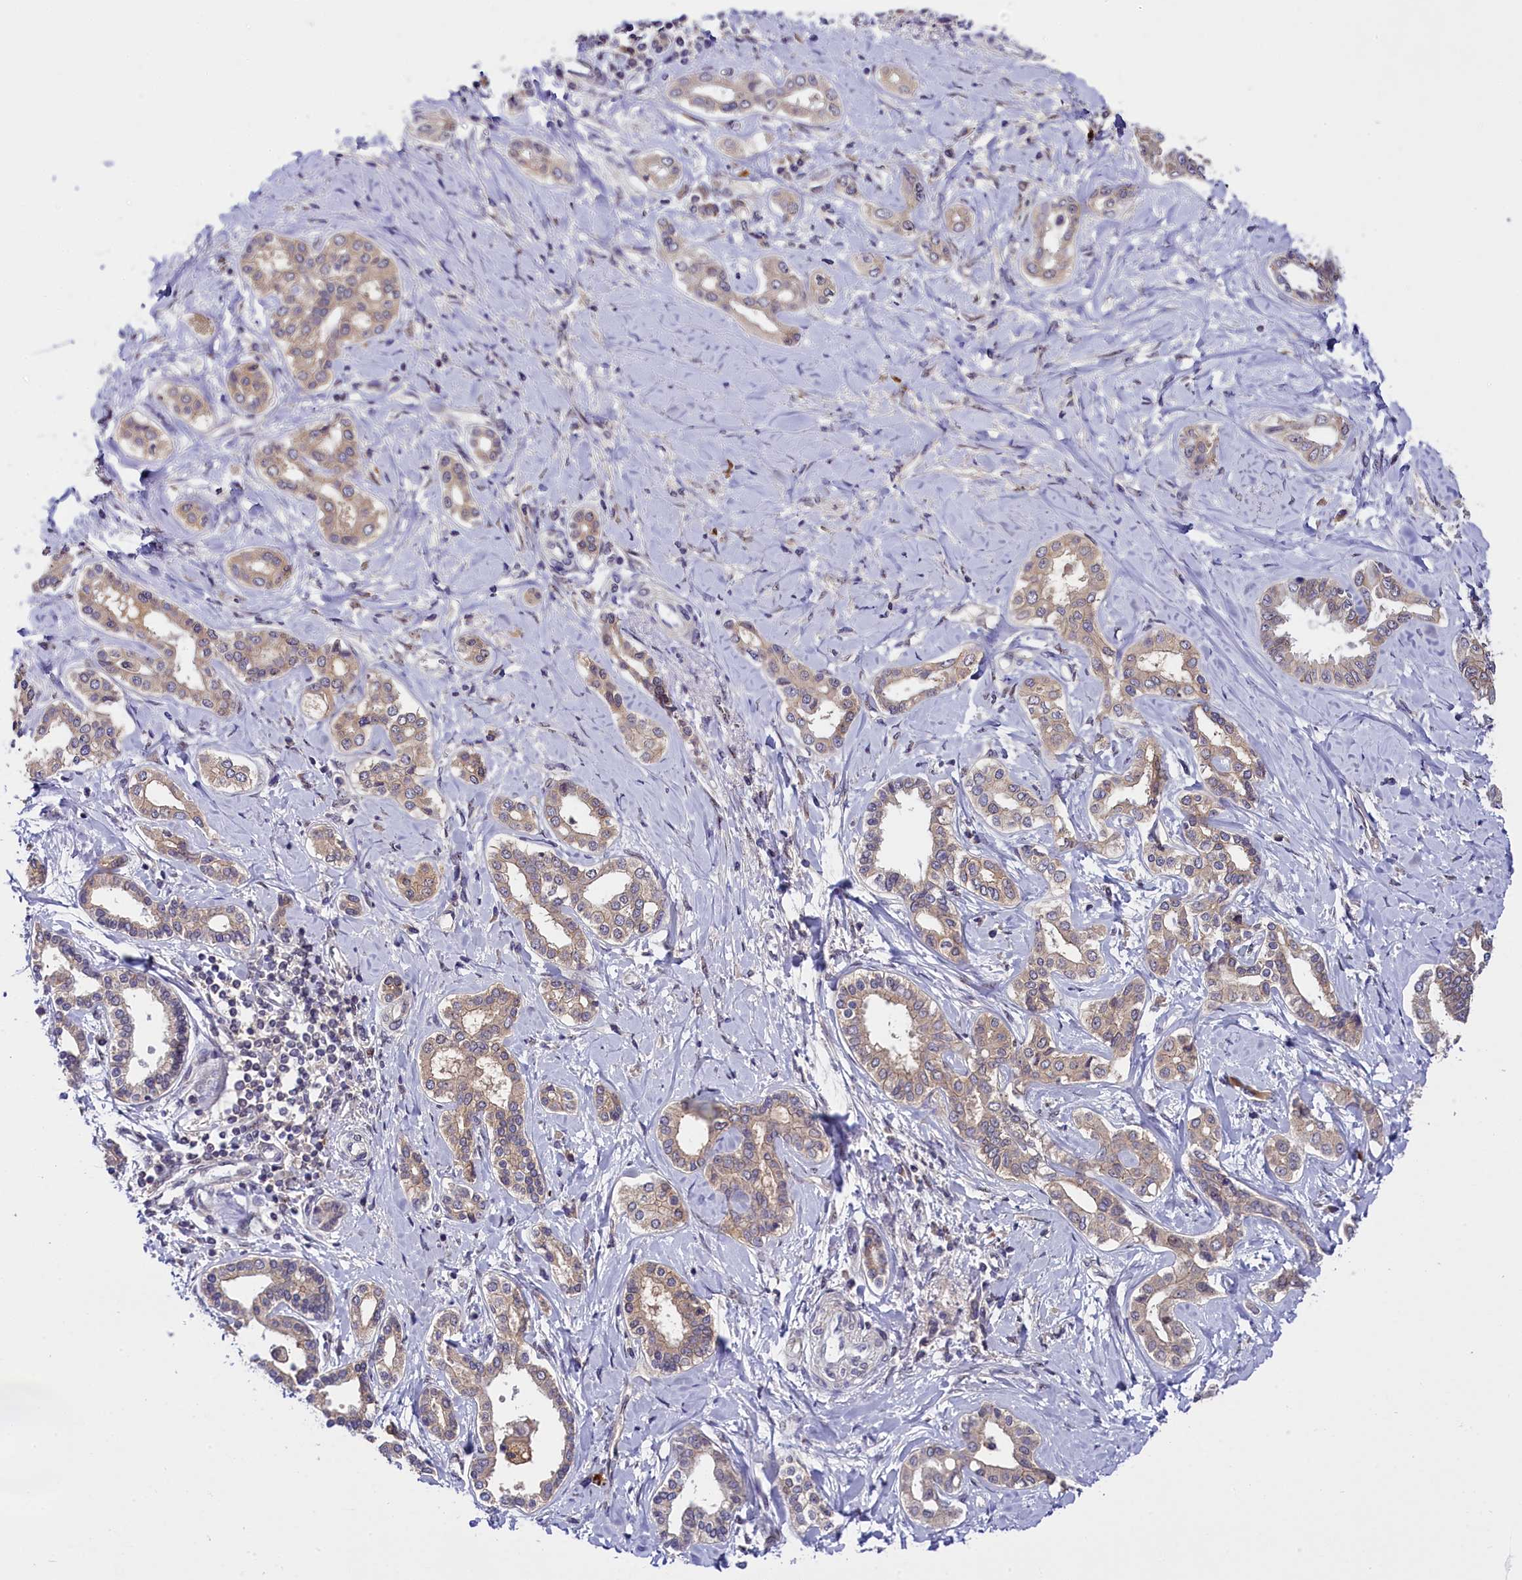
{"staining": {"intensity": "weak", "quantity": "<25%", "location": "cytoplasmic/membranous"}, "tissue": "liver cancer", "cell_type": "Tumor cells", "image_type": "cancer", "snomed": [{"axis": "morphology", "description": "Cholangiocarcinoma"}, {"axis": "topography", "description": "Liver"}], "caption": "Immunohistochemical staining of human cholangiocarcinoma (liver) shows no significant positivity in tumor cells.", "gene": "ENKD1", "patient": {"sex": "female", "age": 77}}